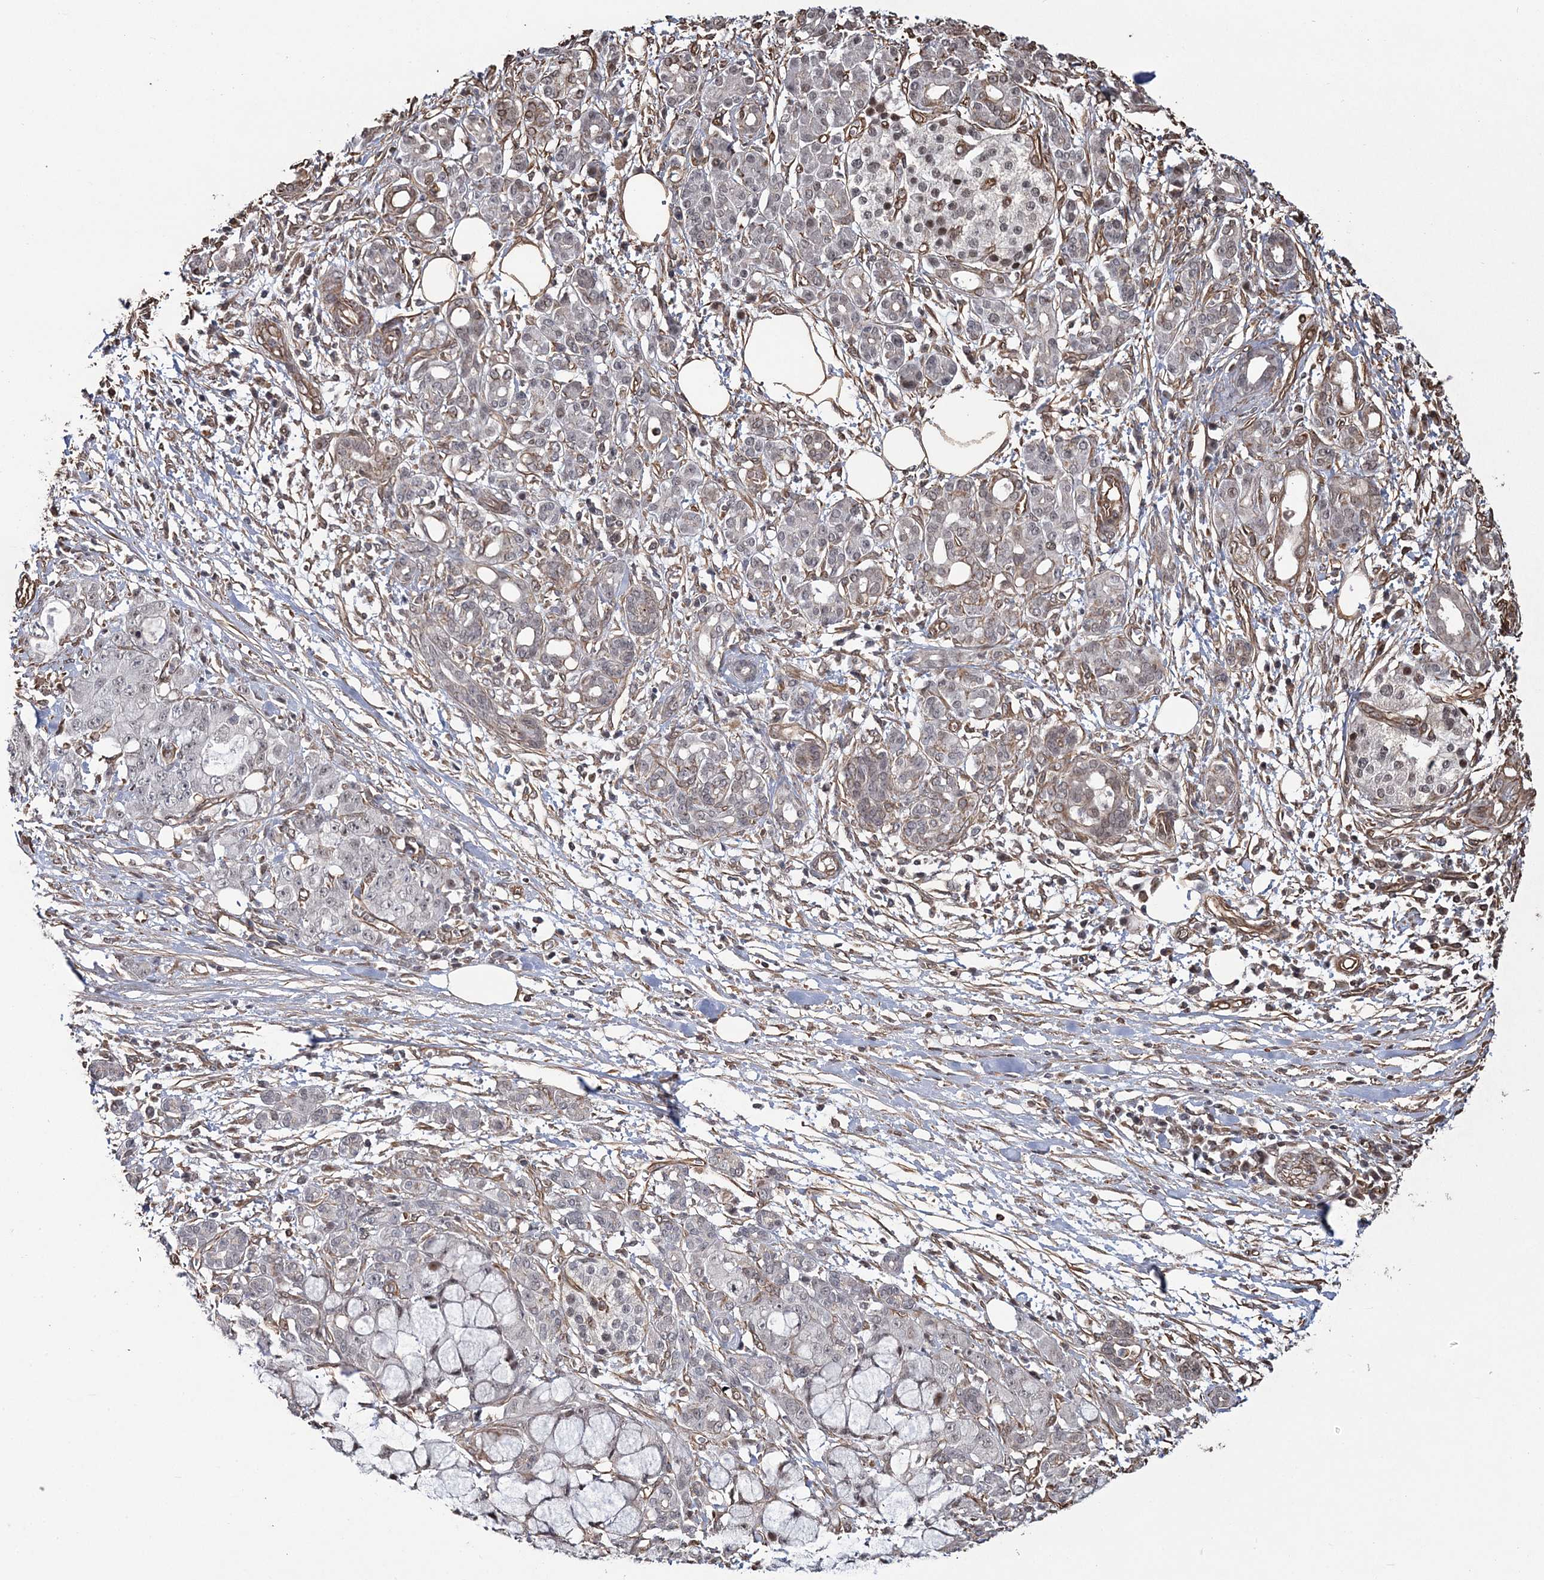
{"staining": {"intensity": "weak", "quantity": "25%-75%", "location": "nuclear"}, "tissue": "pancreatic cancer", "cell_type": "Tumor cells", "image_type": "cancer", "snomed": [{"axis": "morphology", "description": "Adenocarcinoma, NOS"}, {"axis": "topography", "description": "Pancreas"}], "caption": "A photomicrograph of human adenocarcinoma (pancreatic) stained for a protein reveals weak nuclear brown staining in tumor cells. (Brightfield microscopy of DAB IHC at high magnification).", "gene": "ATP11B", "patient": {"sex": "female", "age": 73}}